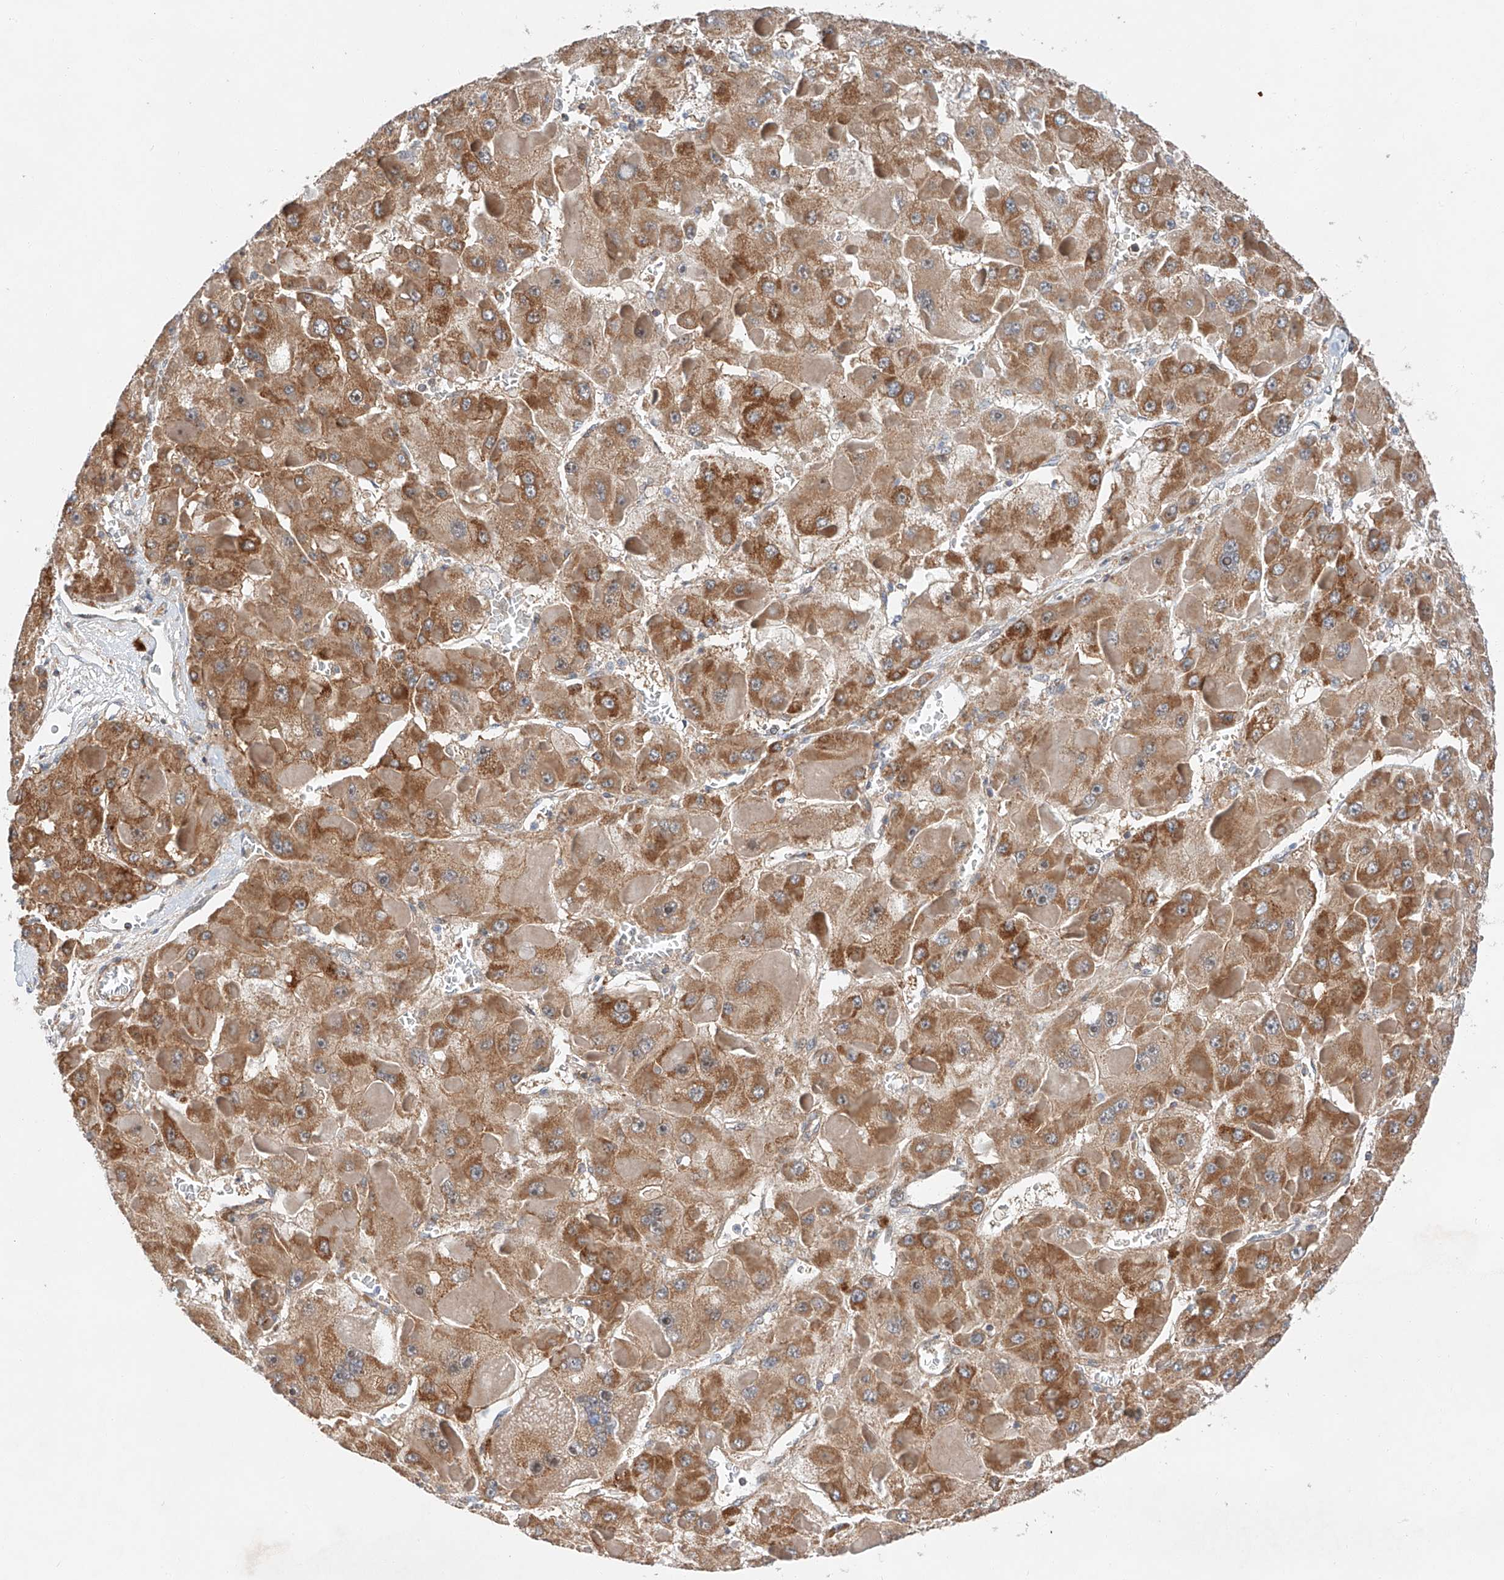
{"staining": {"intensity": "moderate", "quantity": ">75%", "location": "cytoplasmic/membranous"}, "tissue": "liver cancer", "cell_type": "Tumor cells", "image_type": "cancer", "snomed": [{"axis": "morphology", "description": "Carcinoma, Hepatocellular, NOS"}, {"axis": "topography", "description": "Liver"}], "caption": "Tumor cells exhibit moderate cytoplasmic/membranous staining in about >75% of cells in liver cancer.", "gene": "RUSC1", "patient": {"sex": "female", "age": 73}}